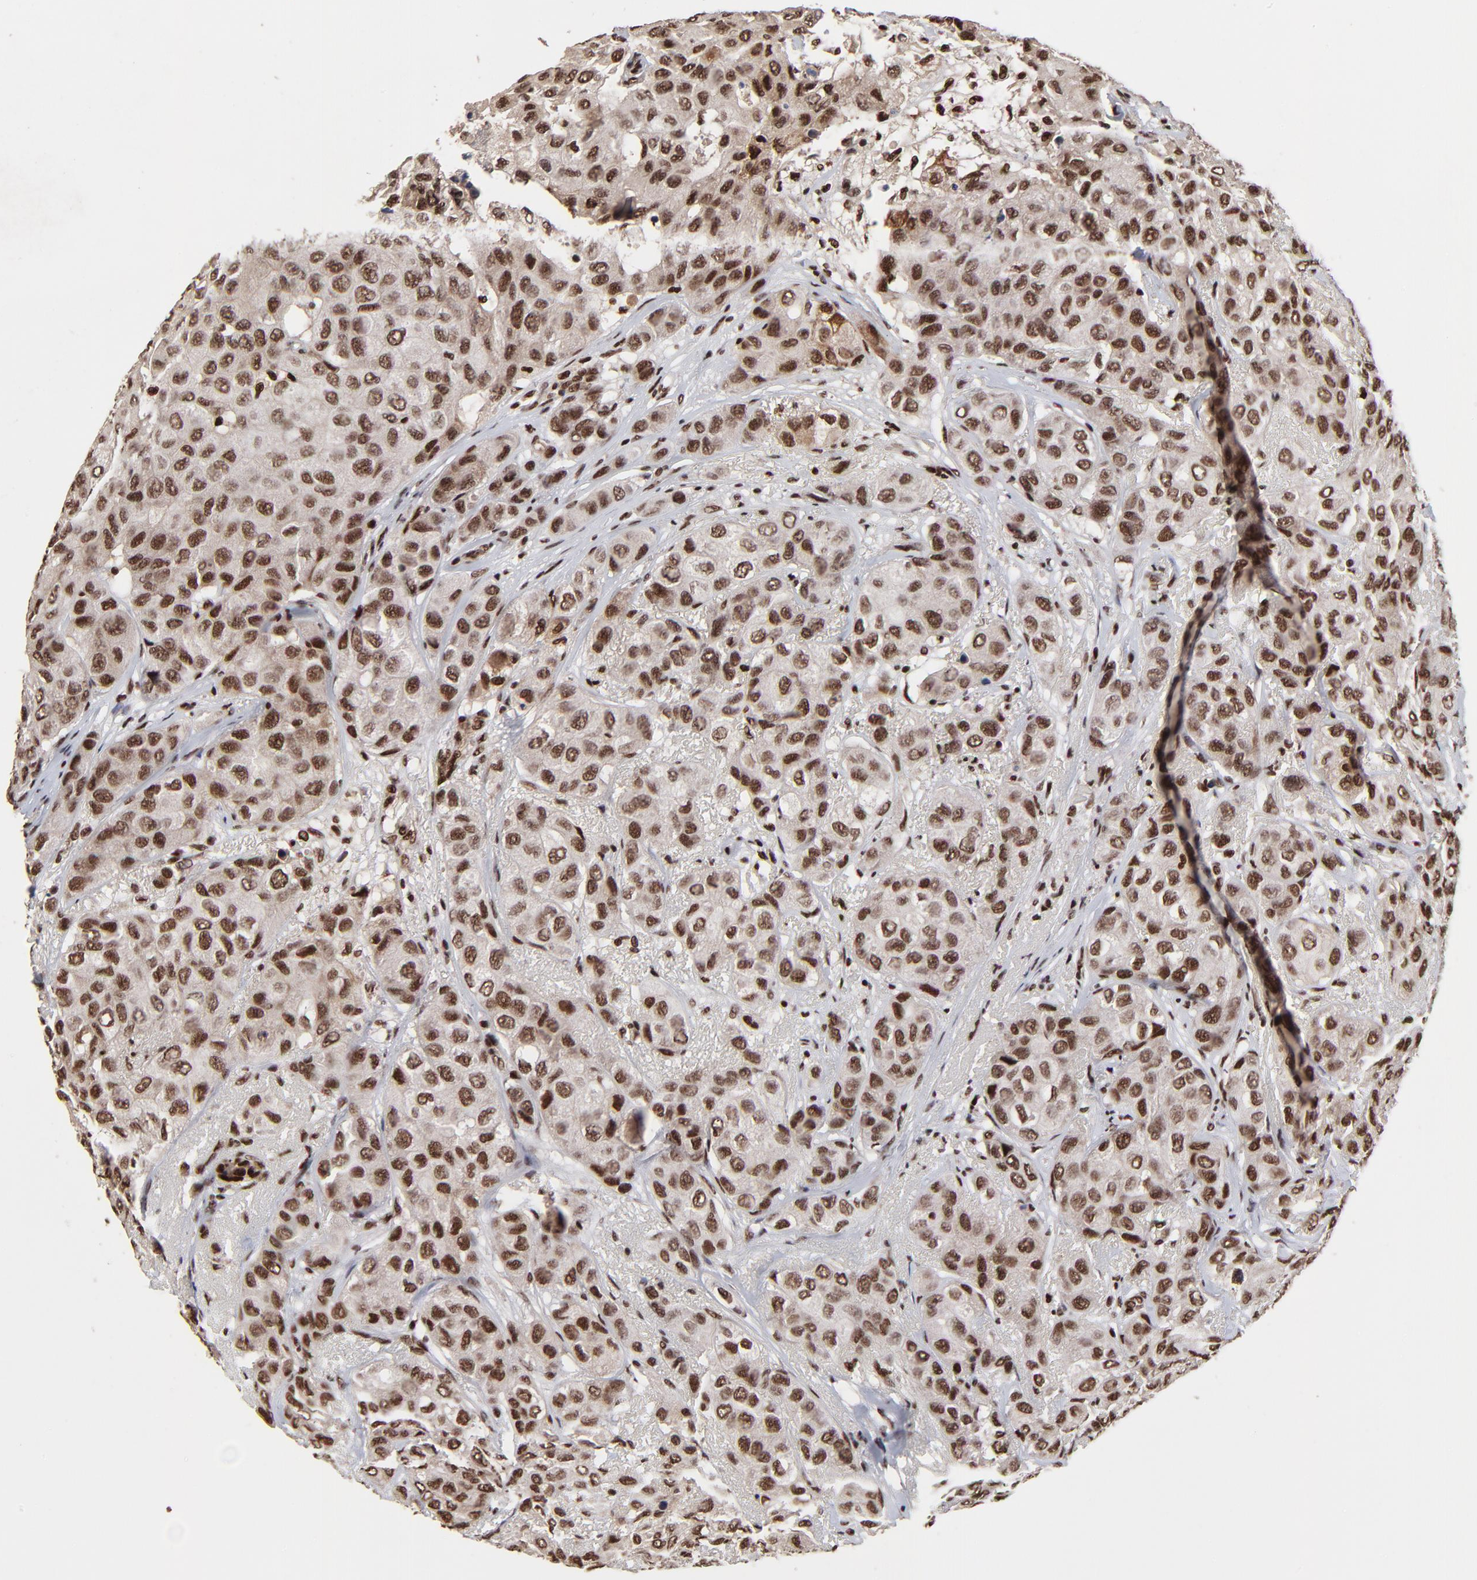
{"staining": {"intensity": "moderate", "quantity": ">75%", "location": "nuclear"}, "tissue": "breast cancer", "cell_type": "Tumor cells", "image_type": "cancer", "snomed": [{"axis": "morphology", "description": "Duct carcinoma"}, {"axis": "topography", "description": "Breast"}], "caption": "The image demonstrates staining of breast cancer (invasive ductal carcinoma), revealing moderate nuclear protein positivity (brown color) within tumor cells.", "gene": "RBM22", "patient": {"sex": "female", "age": 68}}